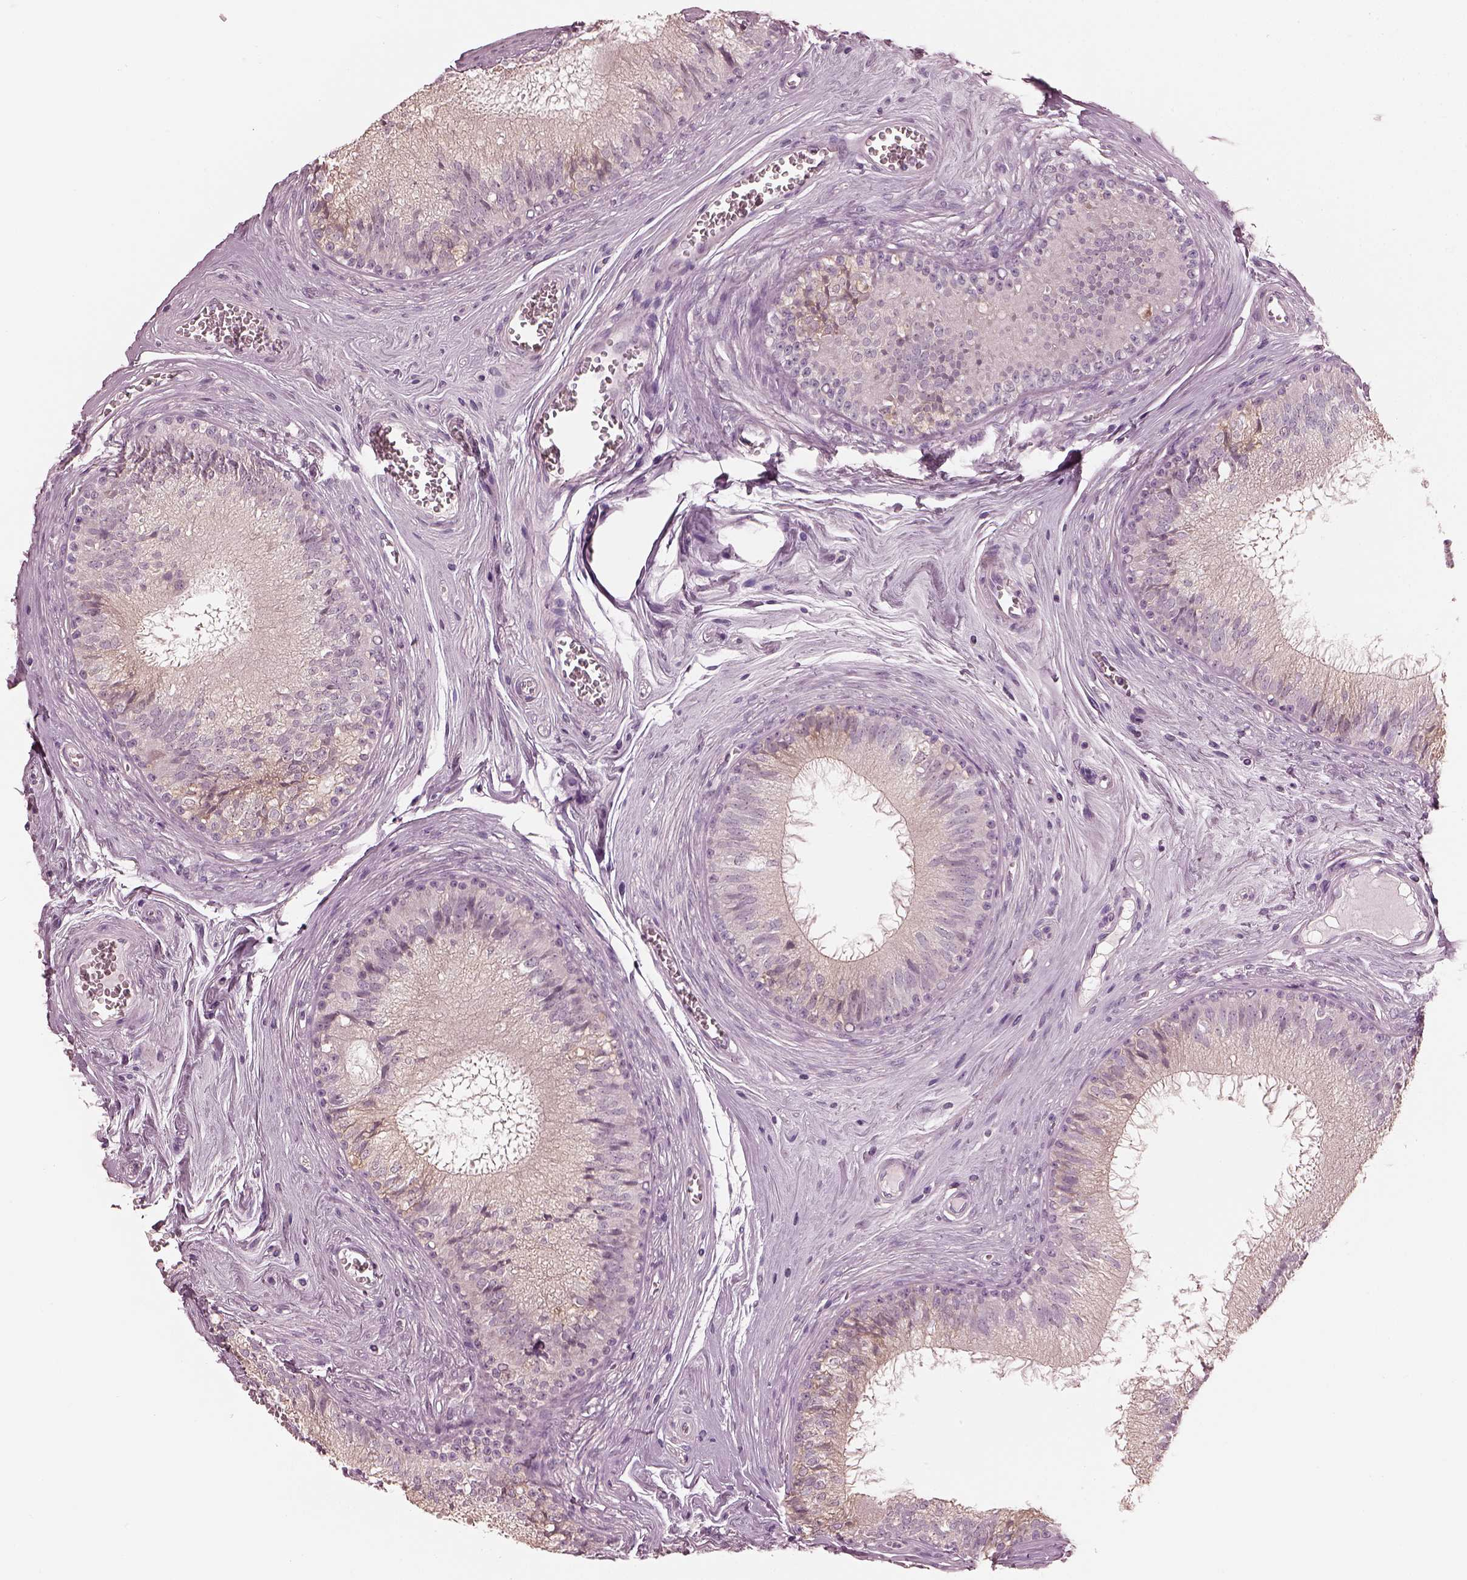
{"staining": {"intensity": "negative", "quantity": "none", "location": "none"}, "tissue": "epididymis", "cell_type": "Glandular cells", "image_type": "normal", "snomed": [{"axis": "morphology", "description": "Normal tissue, NOS"}, {"axis": "topography", "description": "Epididymis"}], "caption": "An IHC photomicrograph of normal epididymis is shown. There is no staining in glandular cells of epididymis. (Brightfield microscopy of DAB immunohistochemistry (IHC) at high magnification).", "gene": "OPTC", "patient": {"sex": "male", "age": 37}}